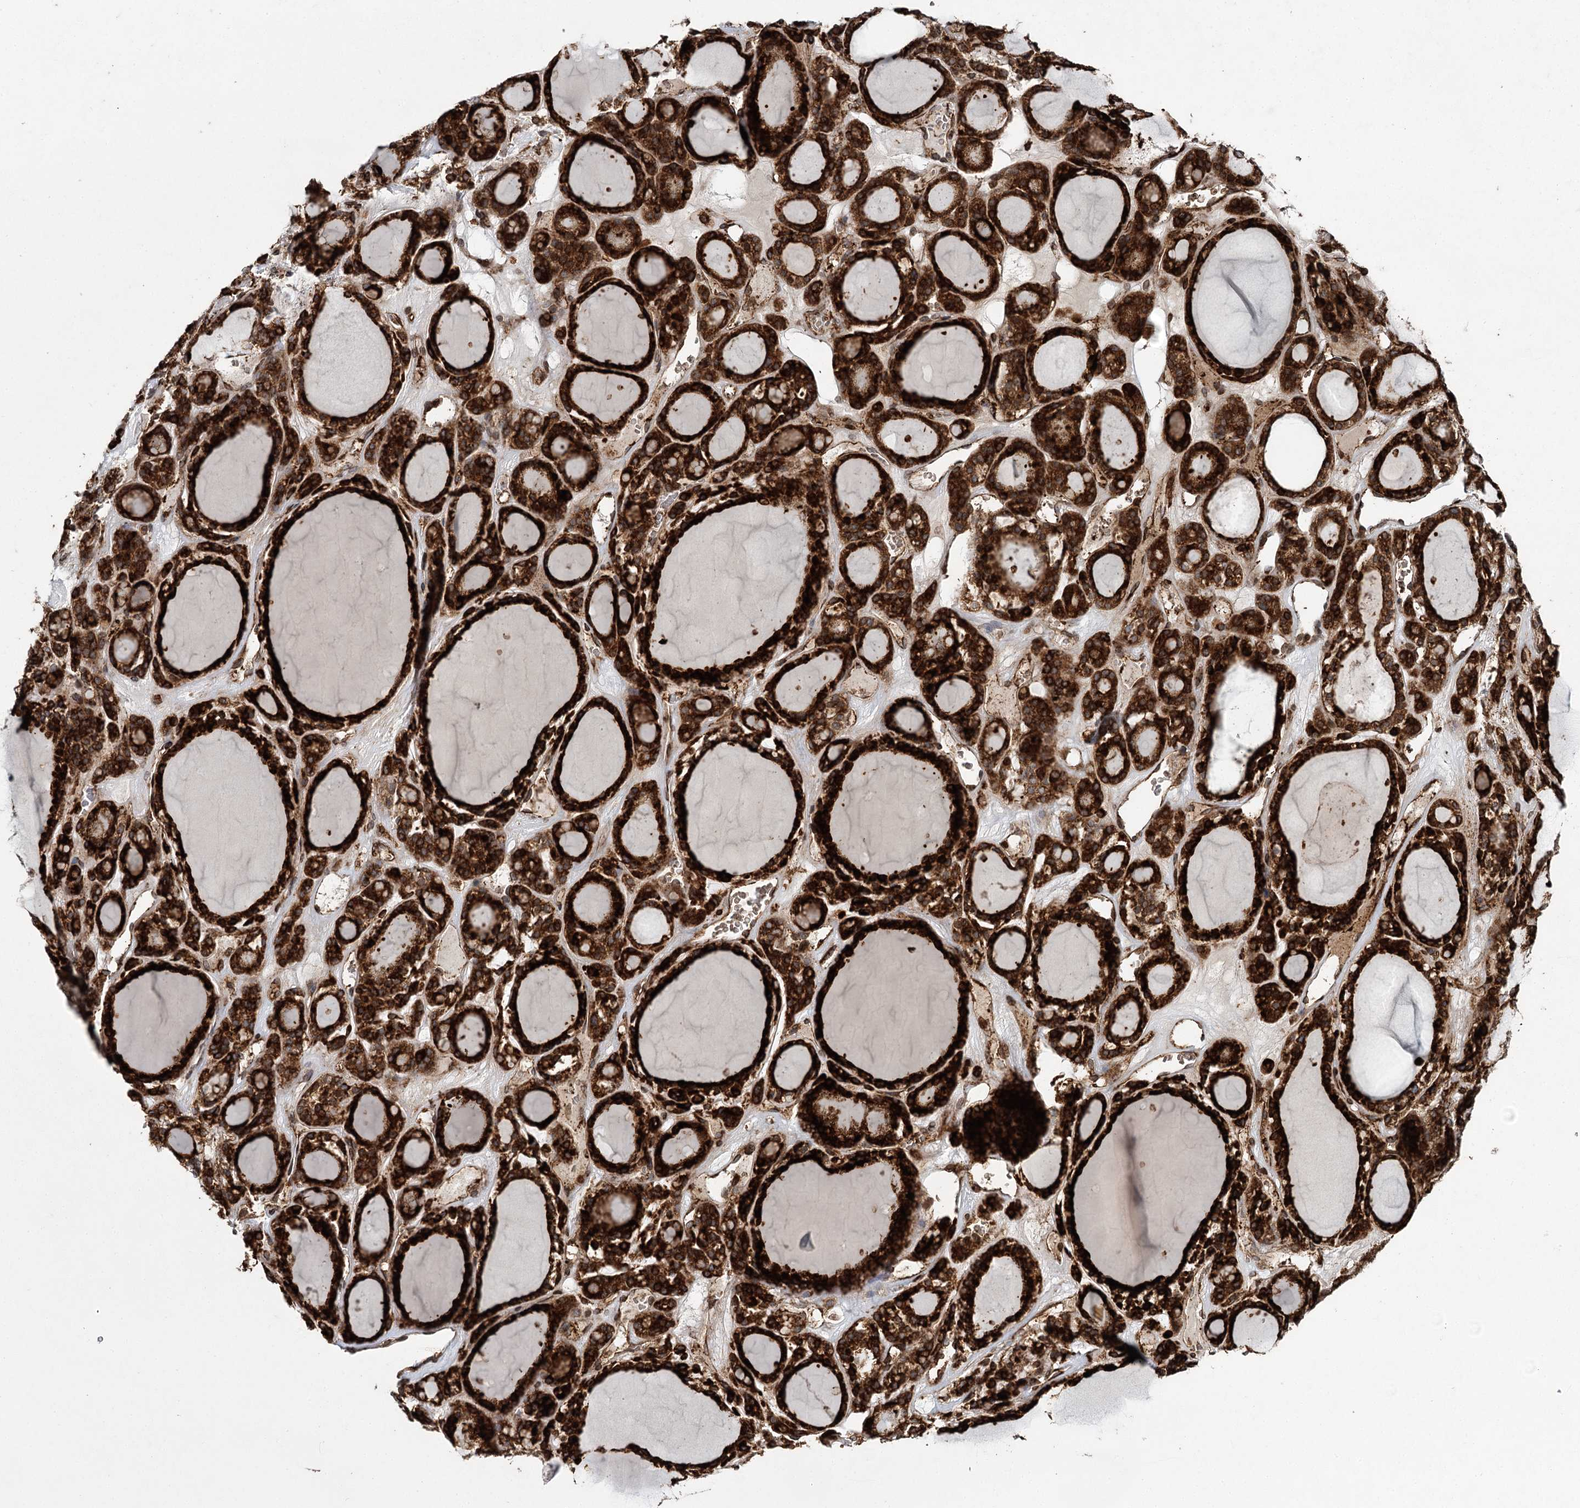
{"staining": {"intensity": "strong", "quantity": ">75%", "location": "cytoplasmic/membranous"}, "tissue": "thyroid gland", "cell_type": "Glandular cells", "image_type": "normal", "snomed": [{"axis": "morphology", "description": "Normal tissue, NOS"}, {"axis": "topography", "description": "Thyroid gland"}], "caption": "Human thyroid gland stained with a brown dye exhibits strong cytoplasmic/membranous positive staining in approximately >75% of glandular cells.", "gene": "DCUN1D4", "patient": {"sex": "female", "age": 28}}